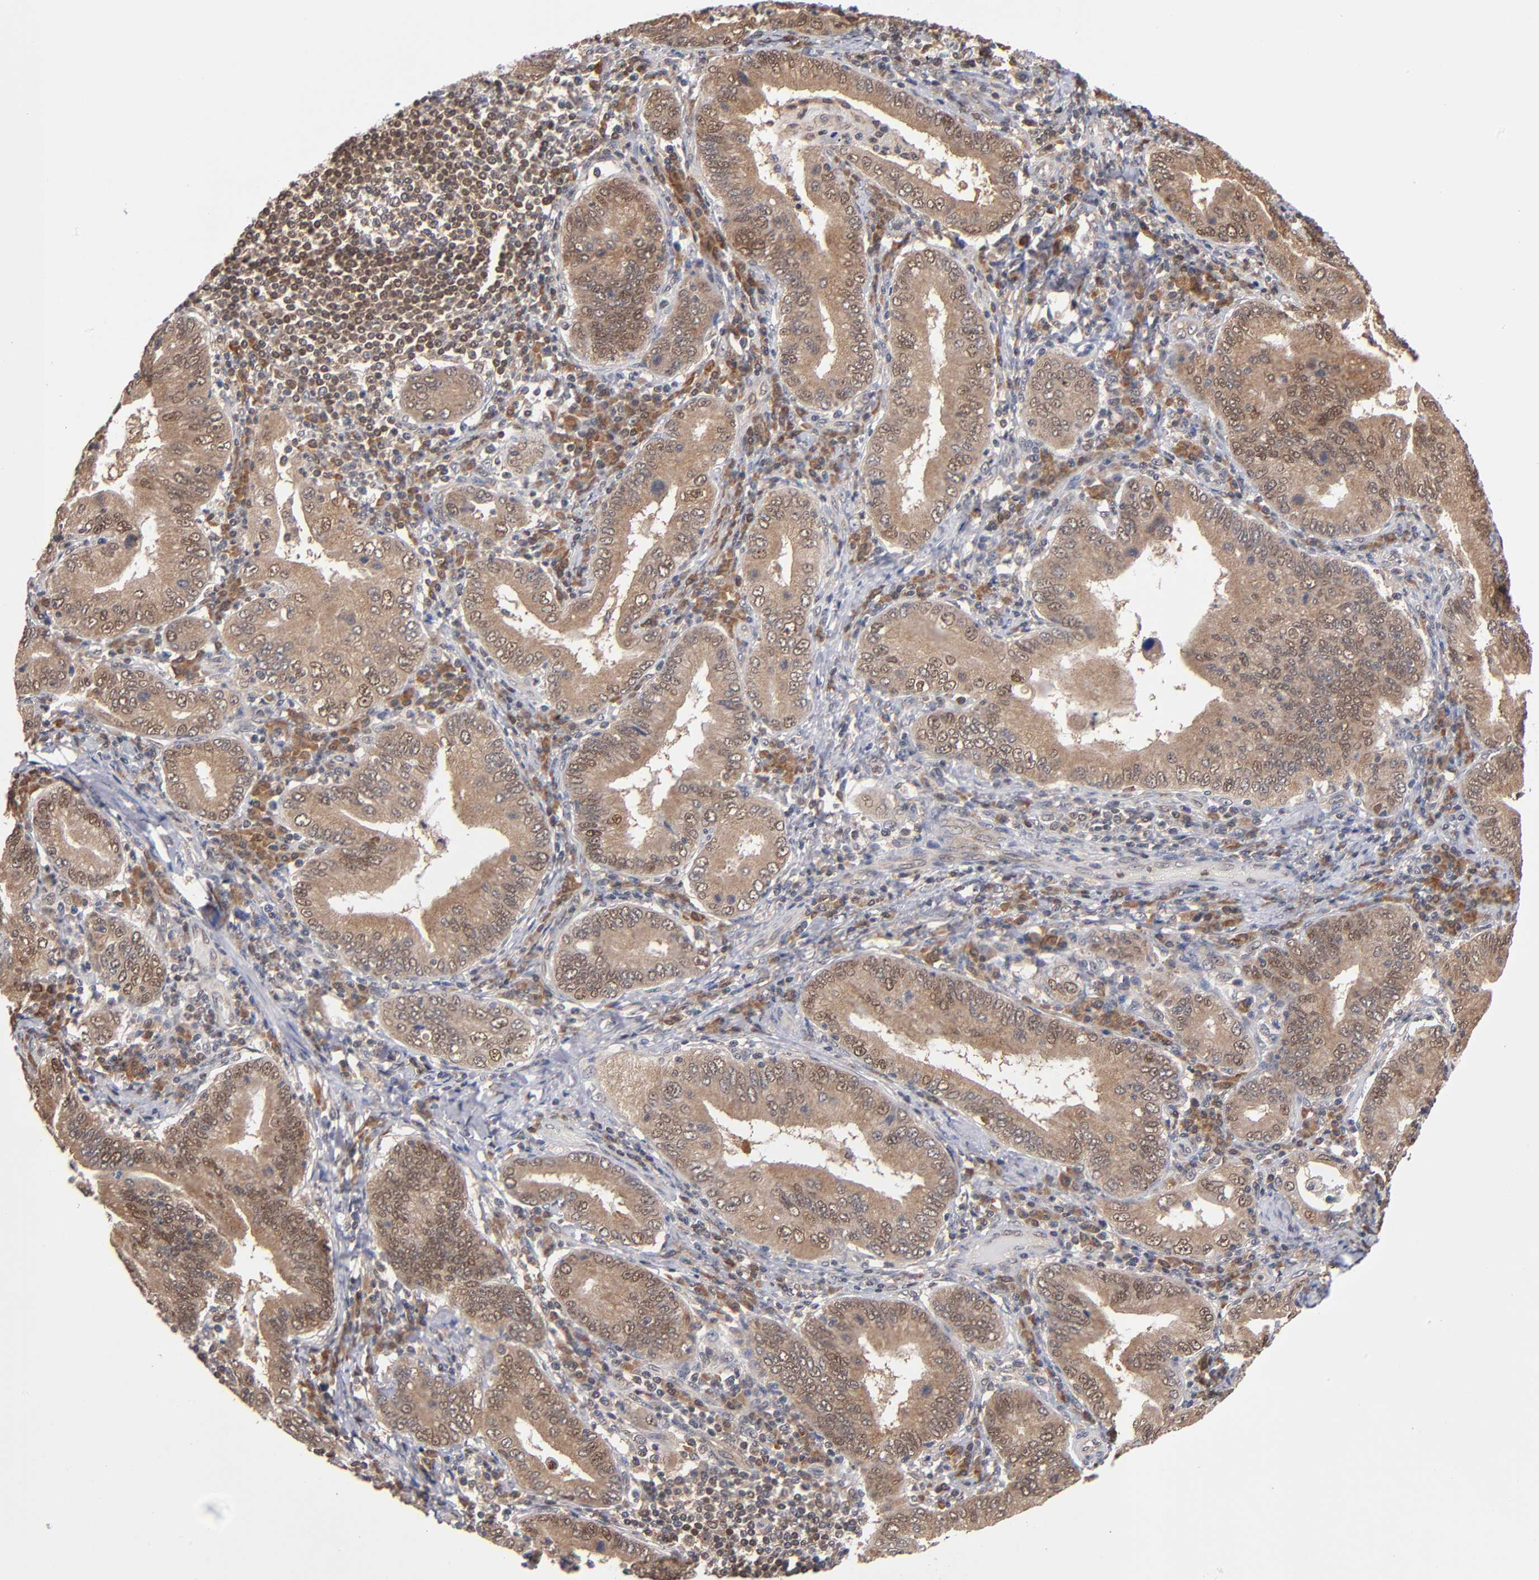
{"staining": {"intensity": "moderate", "quantity": ">75%", "location": "cytoplasmic/membranous"}, "tissue": "stomach cancer", "cell_type": "Tumor cells", "image_type": "cancer", "snomed": [{"axis": "morphology", "description": "Normal tissue, NOS"}, {"axis": "morphology", "description": "Adenocarcinoma, NOS"}, {"axis": "topography", "description": "Esophagus"}, {"axis": "topography", "description": "Stomach, upper"}, {"axis": "topography", "description": "Peripheral nerve tissue"}], "caption": "The micrograph displays a brown stain indicating the presence of a protein in the cytoplasmic/membranous of tumor cells in stomach adenocarcinoma. Using DAB (brown) and hematoxylin (blue) stains, captured at high magnification using brightfield microscopy.", "gene": "ALG13", "patient": {"sex": "male", "age": 62}}